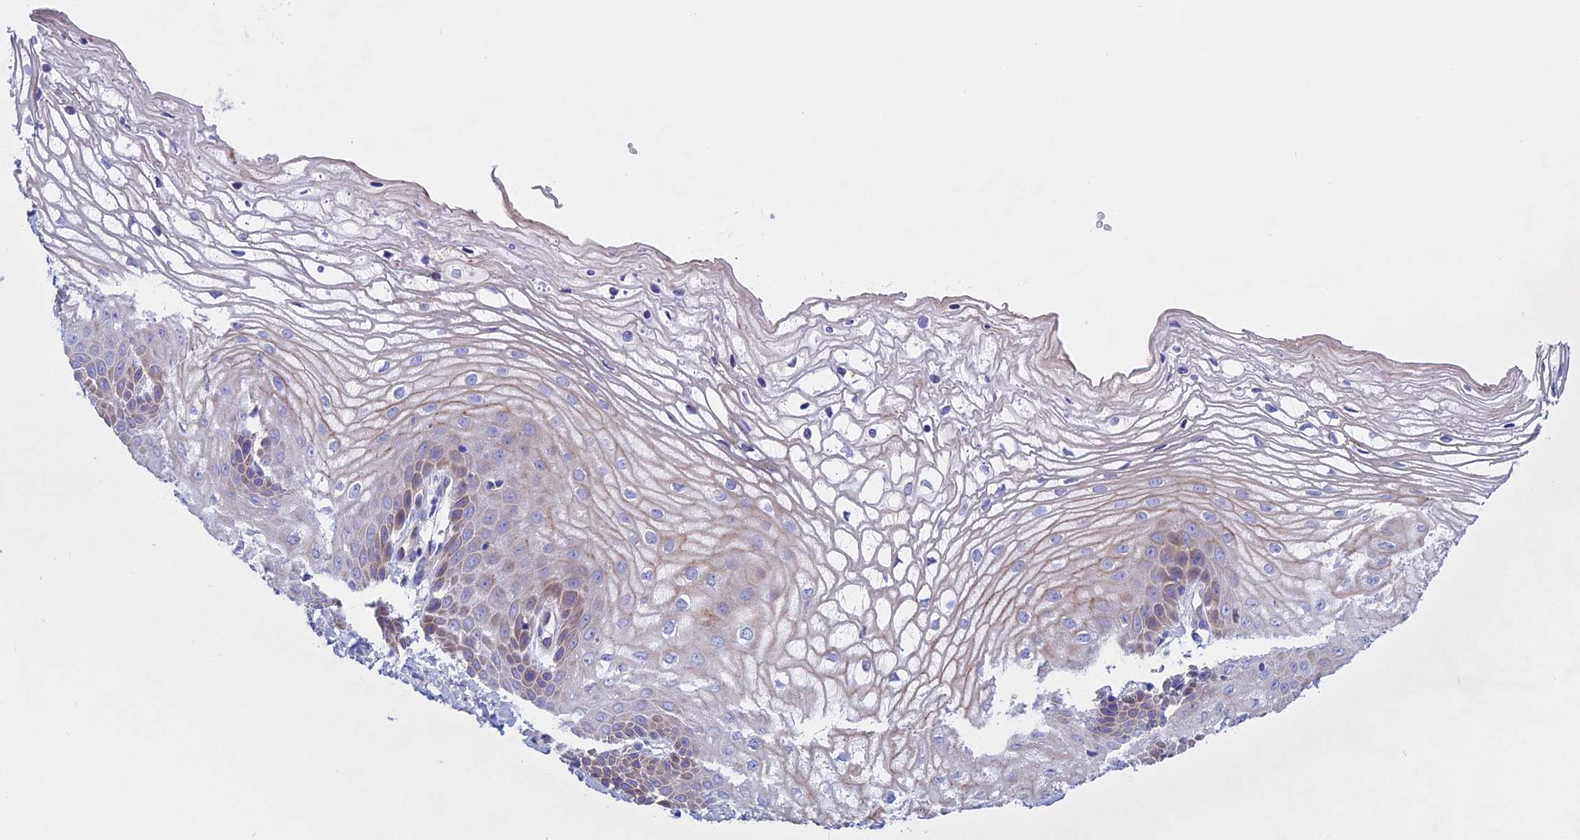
{"staining": {"intensity": "weak", "quantity": "25%-75%", "location": "cytoplasmic/membranous"}, "tissue": "vagina", "cell_type": "Squamous epithelial cells", "image_type": "normal", "snomed": [{"axis": "morphology", "description": "Normal tissue, NOS"}, {"axis": "topography", "description": "Vagina"}], "caption": "Protein expression analysis of normal vagina shows weak cytoplasmic/membranous positivity in approximately 25%-75% of squamous epithelial cells. The staining was performed using DAB (3,3'-diaminobenzidine) to visualize the protein expression in brown, while the nuclei were stained in blue with hematoxylin (Magnification: 20x).", "gene": "TMEM138", "patient": {"sex": "female", "age": 68}}